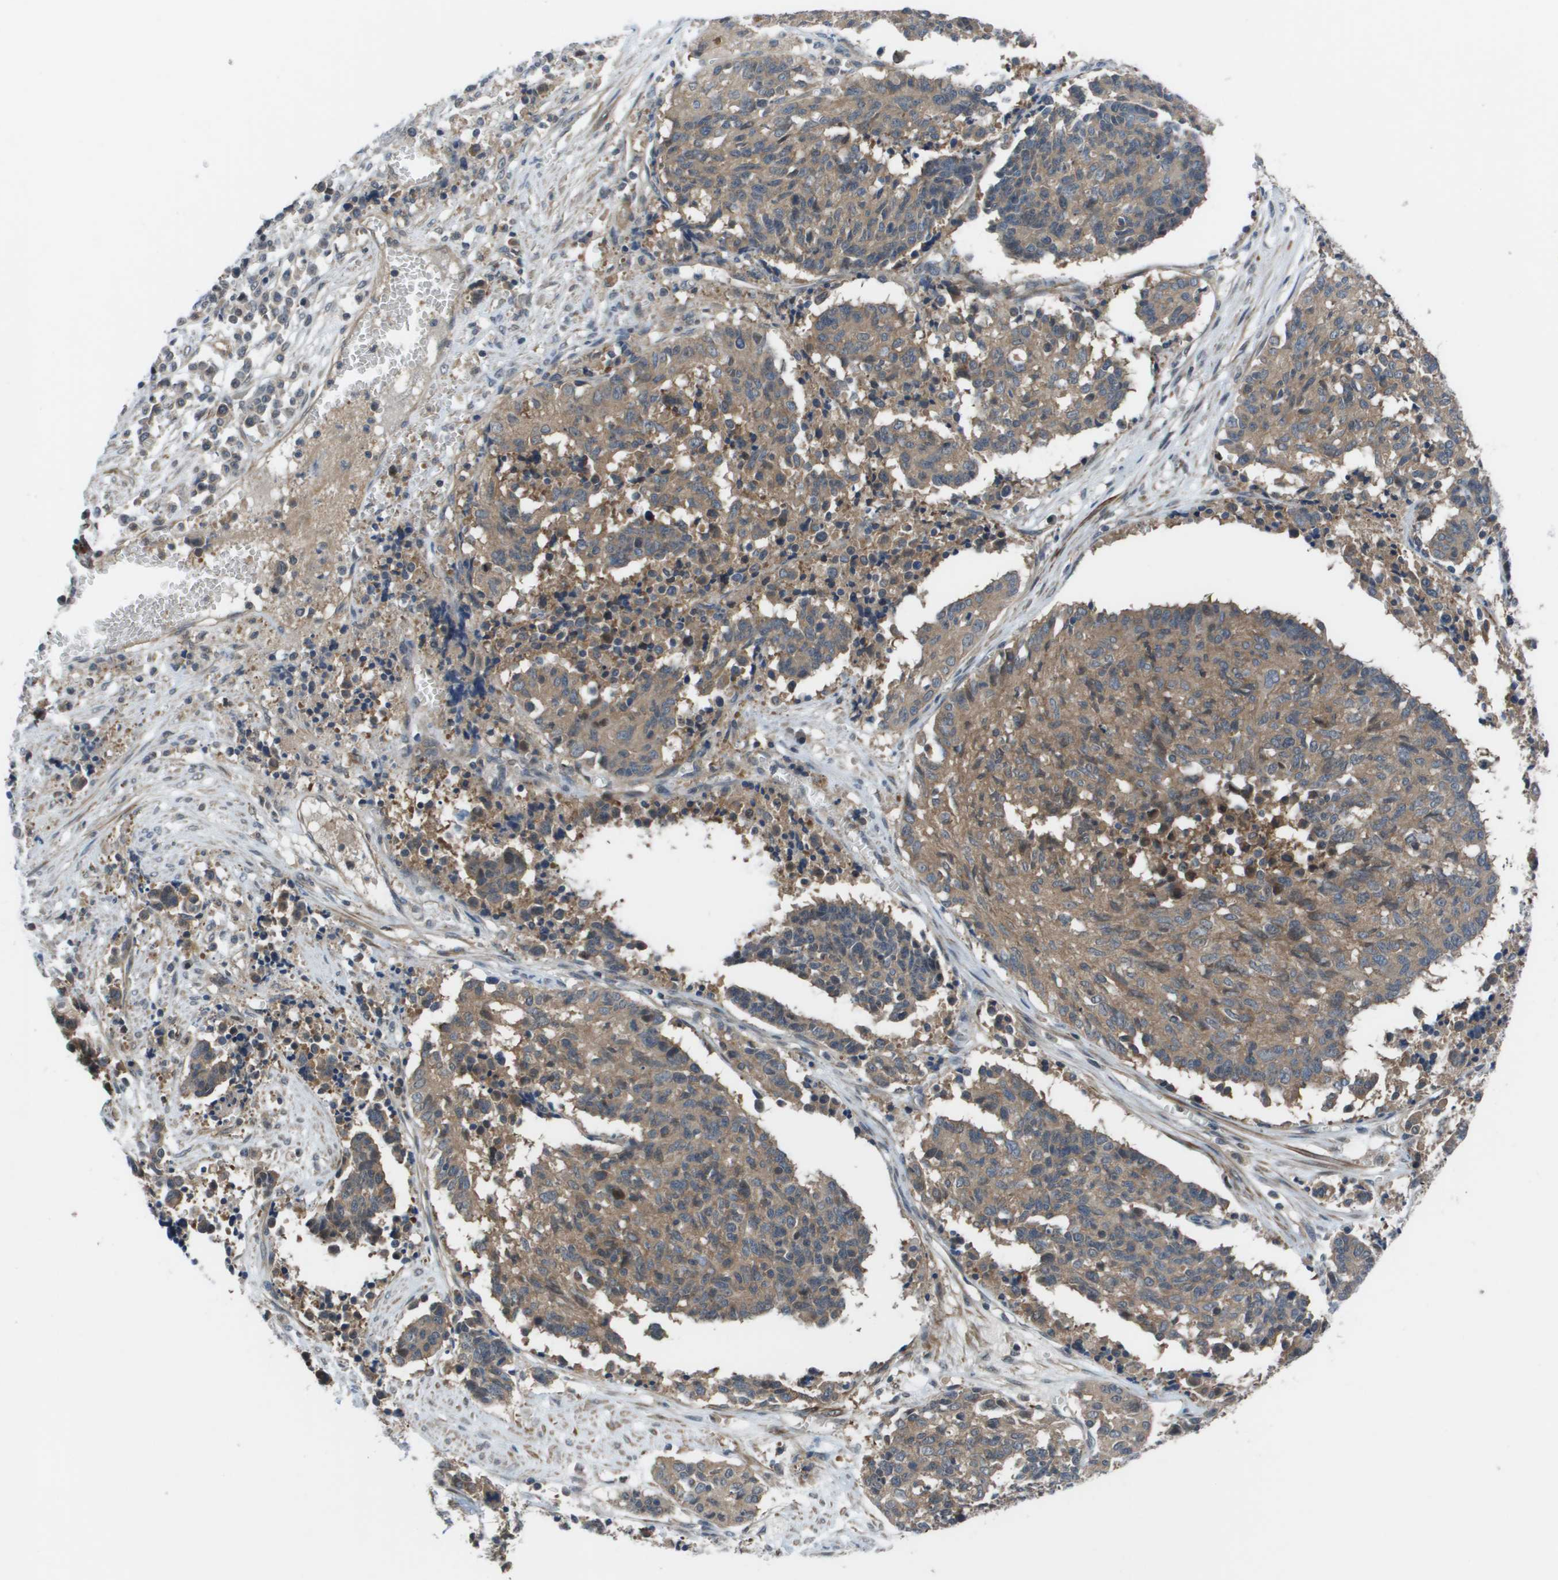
{"staining": {"intensity": "moderate", "quantity": ">75%", "location": "cytoplasmic/membranous"}, "tissue": "cervical cancer", "cell_type": "Tumor cells", "image_type": "cancer", "snomed": [{"axis": "morphology", "description": "Squamous cell carcinoma, NOS"}, {"axis": "topography", "description": "Cervix"}], "caption": "Cervical cancer stained for a protein reveals moderate cytoplasmic/membranous positivity in tumor cells. The protein of interest is shown in brown color, while the nuclei are stained blue.", "gene": "ENPP5", "patient": {"sex": "female", "age": 35}}